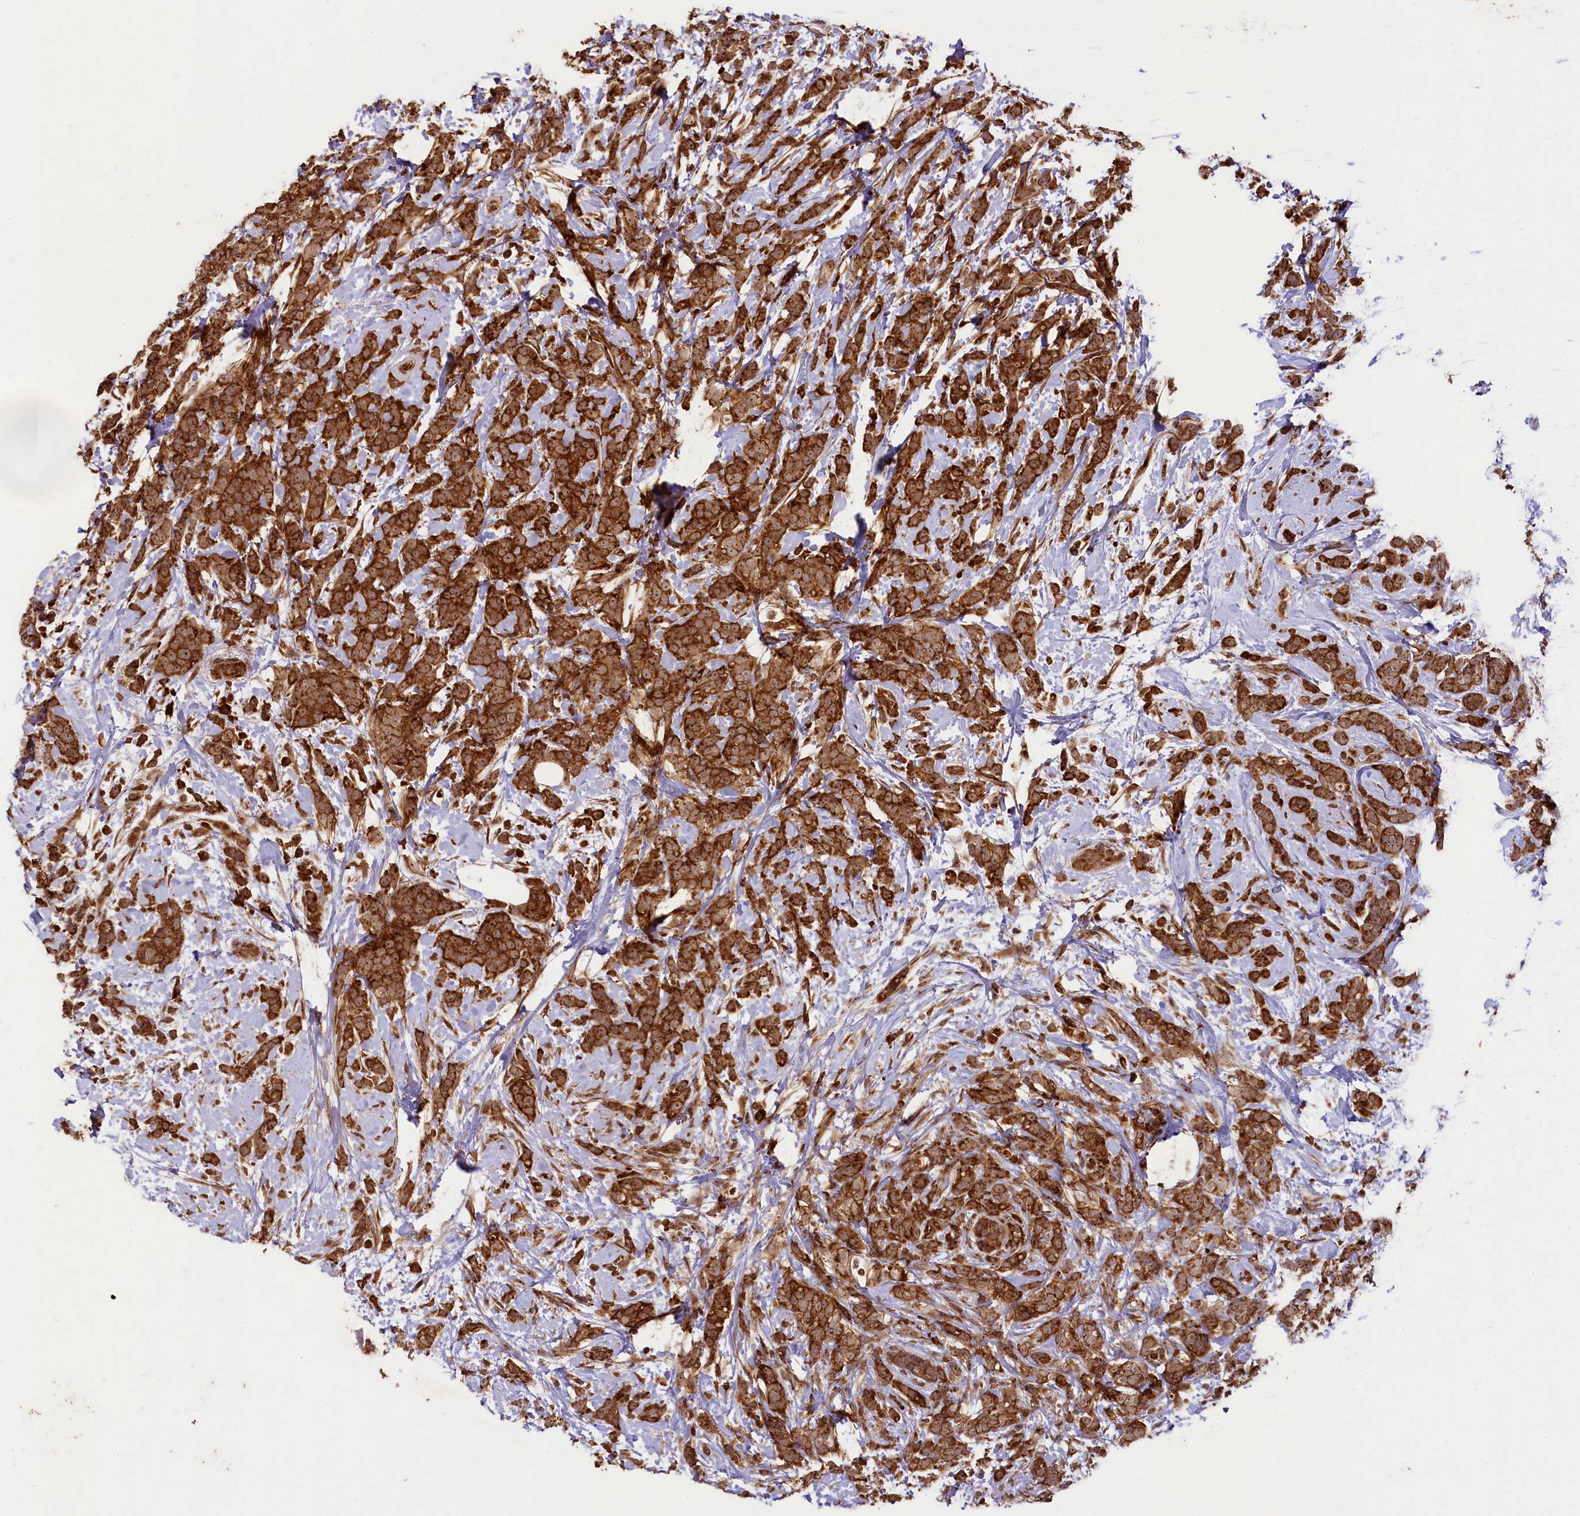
{"staining": {"intensity": "strong", "quantity": ">75%", "location": "cytoplasmic/membranous,nuclear"}, "tissue": "breast cancer", "cell_type": "Tumor cells", "image_type": "cancer", "snomed": [{"axis": "morphology", "description": "Lobular carcinoma"}, {"axis": "topography", "description": "Breast"}], "caption": "An immunohistochemistry micrograph of tumor tissue is shown. Protein staining in brown highlights strong cytoplasmic/membranous and nuclear positivity in lobular carcinoma (breast) within tumor cells. Using DAB (3,3'-diaminobenzidine) (brown) and hematoxylin (blue) stains, captured at high magnification using brightfield microscopy.", "gene": "LARP4", "patient": {"sex": "female", "age": 58}}